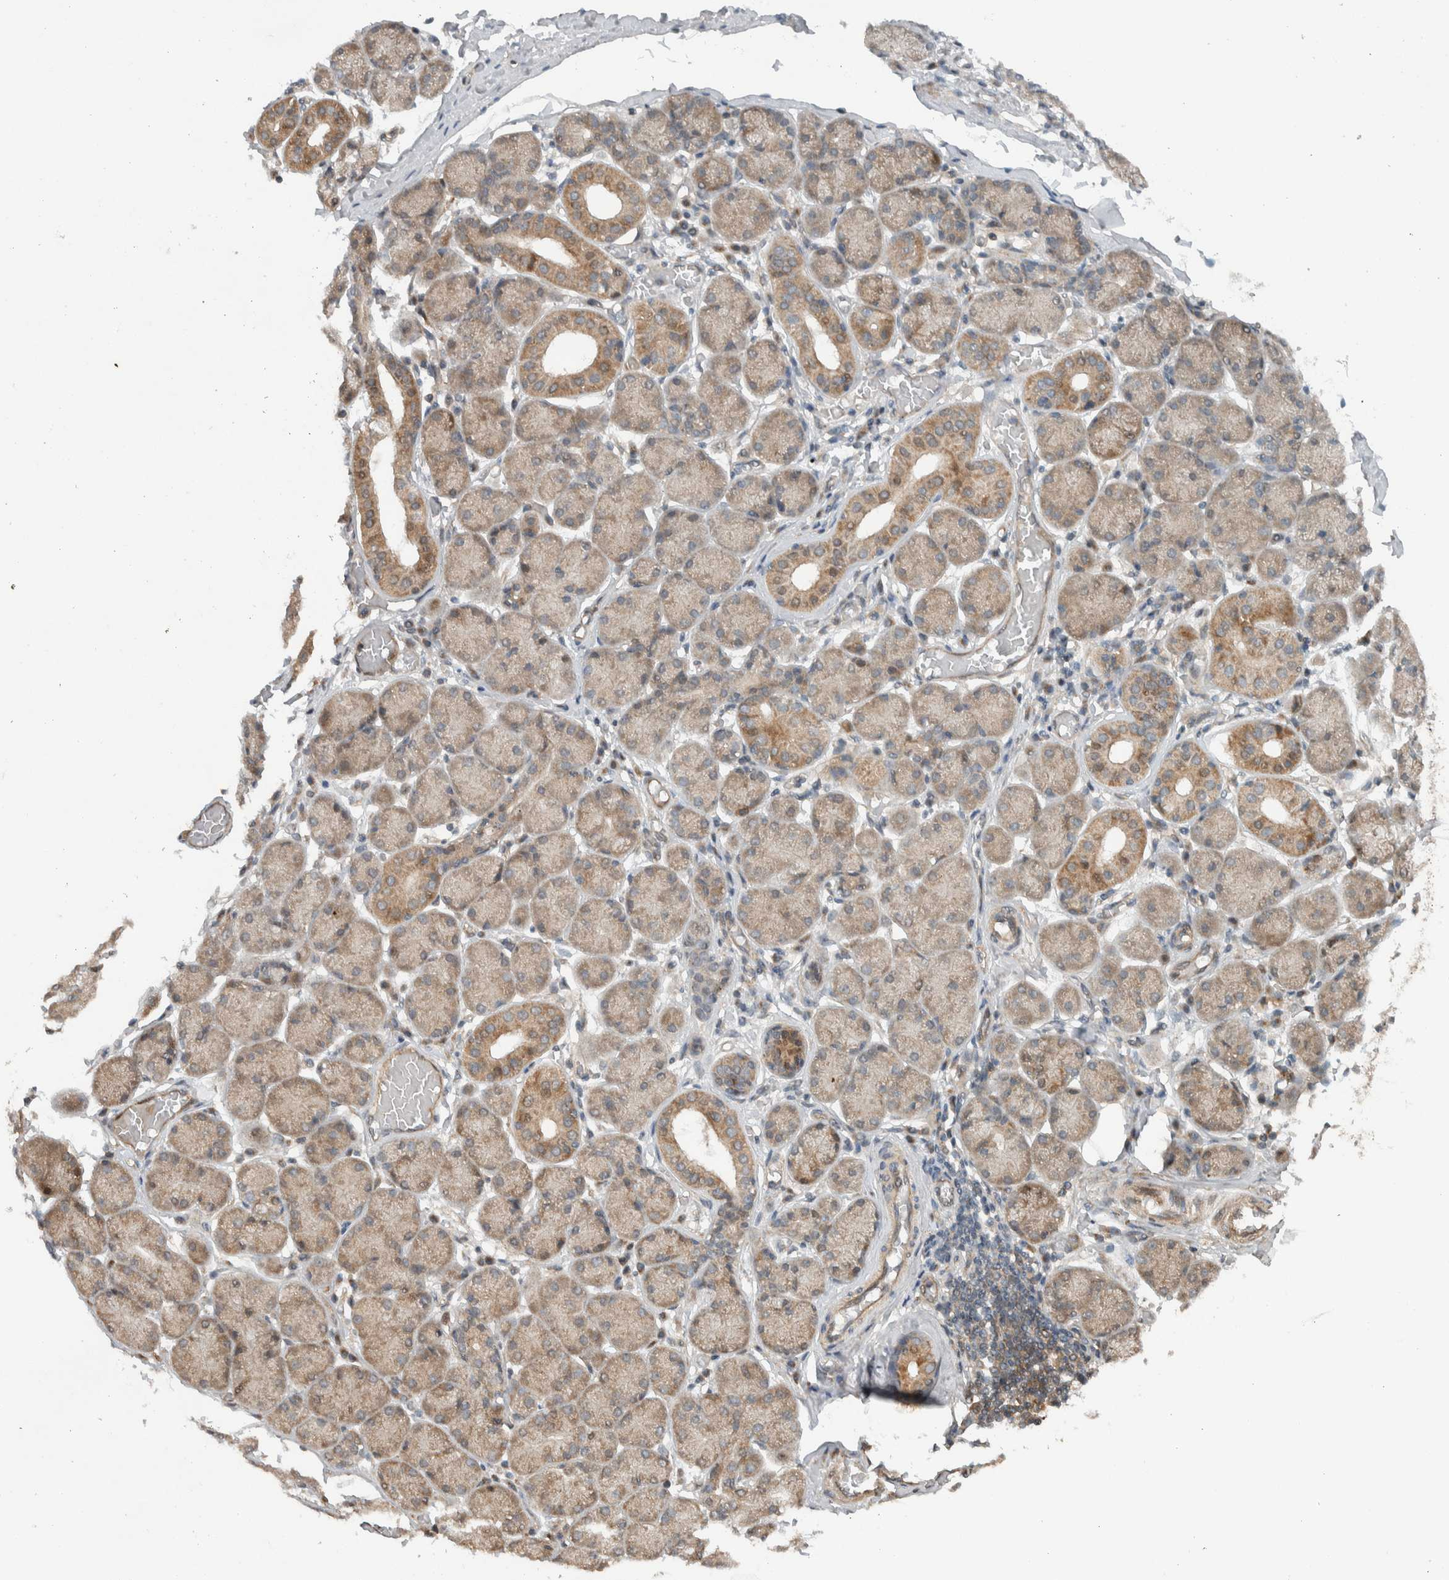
{"staining": {"intensity": "weak", "quantity": "25%-75%", "location": "cytoplasmic/membranous"}, "tissue": "salivary gland", "cell_type": "Glandular cells", "image_type": "normal", "snomed": [{"axis": "morphology", "description": "Normal tissue, NOS"}, {"axis": "topography", "description": "Salivary gland"}], "caption": "Immunohistochemistry of benign human salivary gland shows low levels of weak cytoplasmic/membranous staining in approximately 25%-75% of glandular cells. (DAB (3,3'-diaminobenzidine) = brown stain, brightfield microscopy at high magnification).", "gene": "KLHL6", "patient": {"sex": "female", "age": 24}}